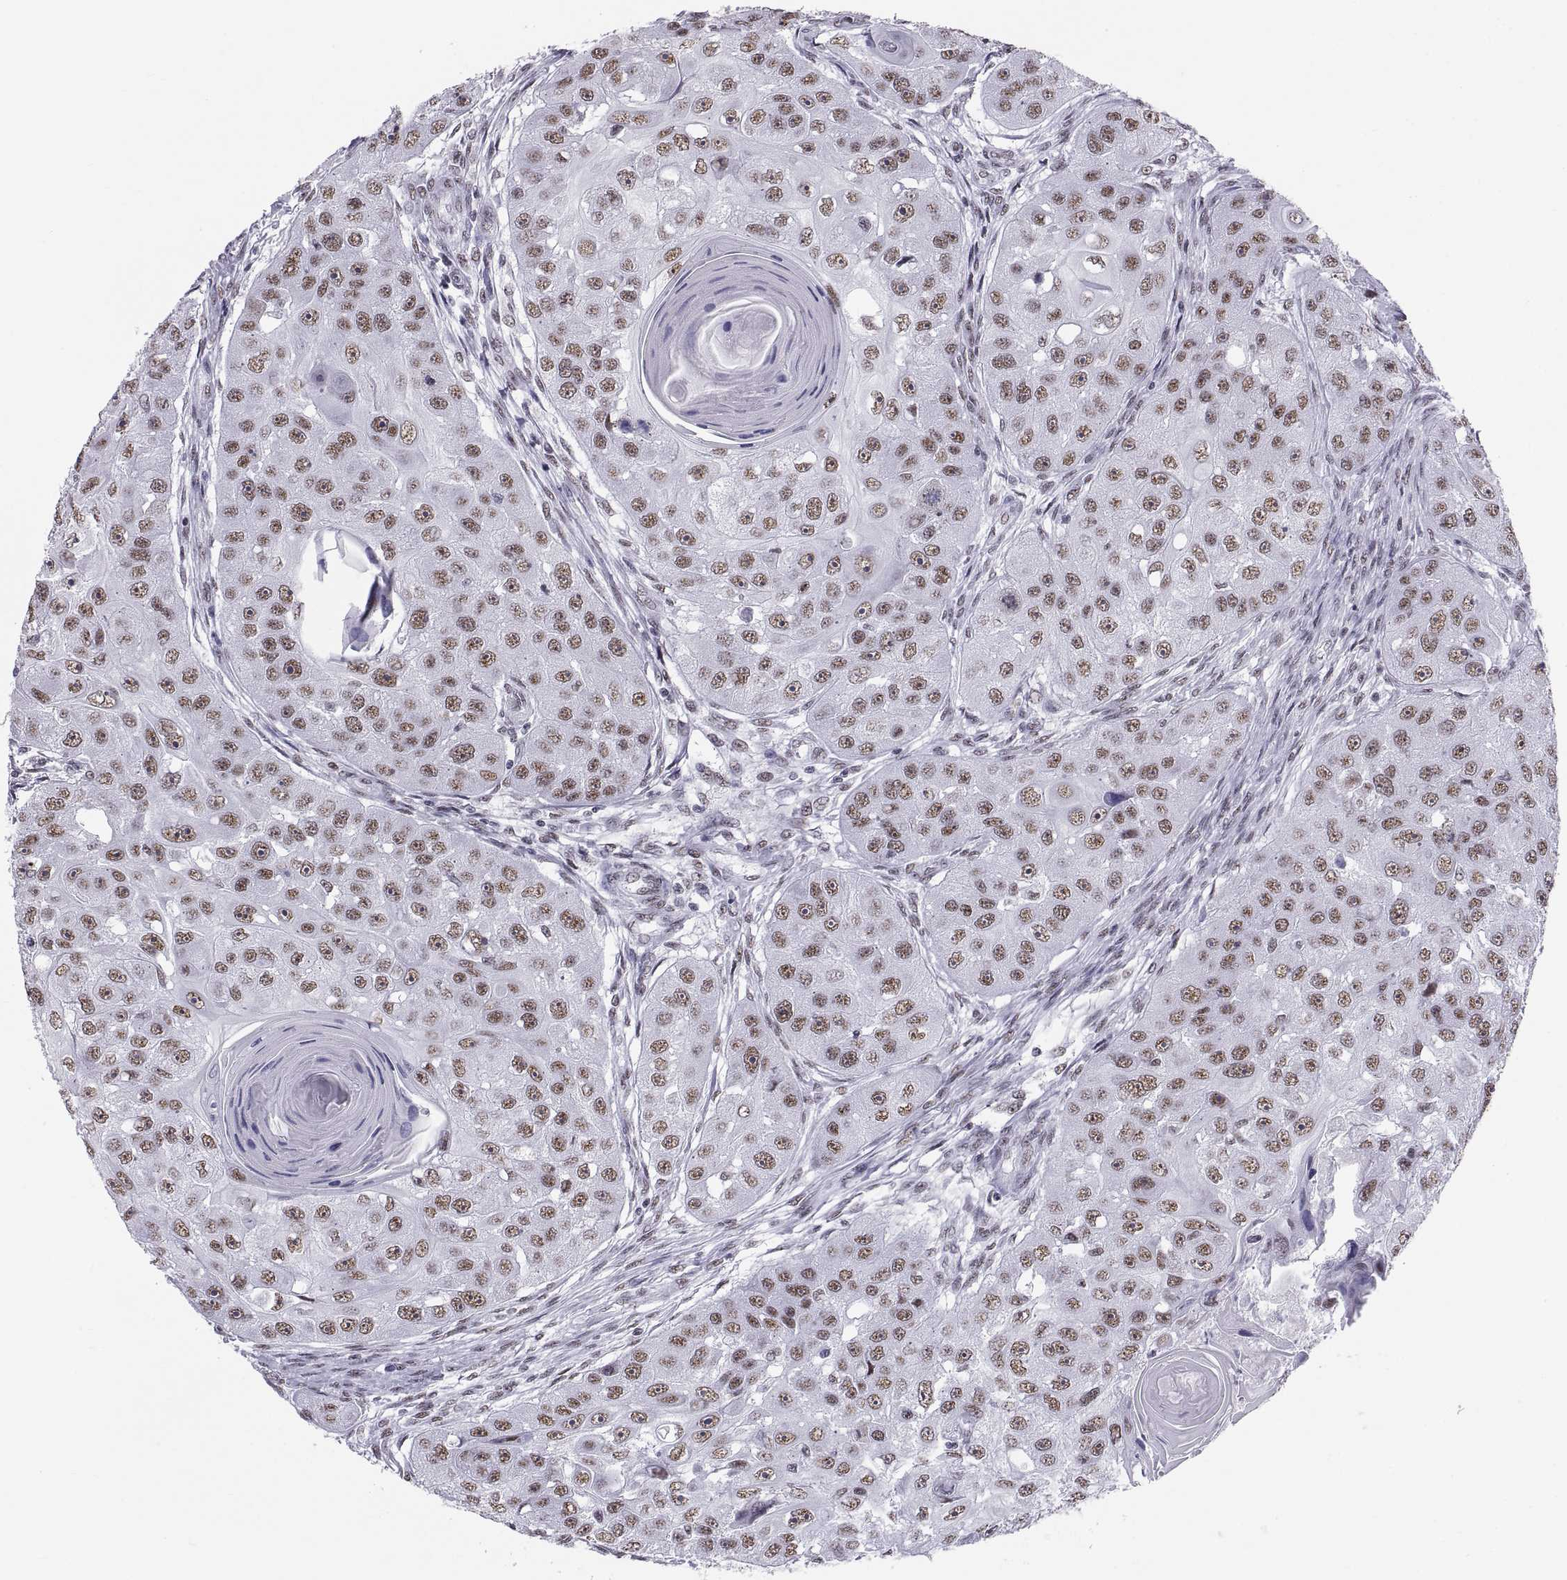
{"staining": {"intensity": "moderate", "quantity": ">75%", "location": "nuclear"}, "tissue": "head and neck cancer", "cell_type": "Tumor cells", "image_type": "cancer", "snomed": [{"axis": "morphology", "description": "Squamous cell carcinoma, NOS"}, {"axis": "topography", "description": "Head-Neck"}], "caption": "This image reveals immunohistochemistry (IHC) staining of human squamous cell carcinoma (head and neck), with medium moderate nuclear positivity in approximately >75% of tumor cells.", "gene": "NEUROD6", "patient": {"sex": "male", "age": 51}}